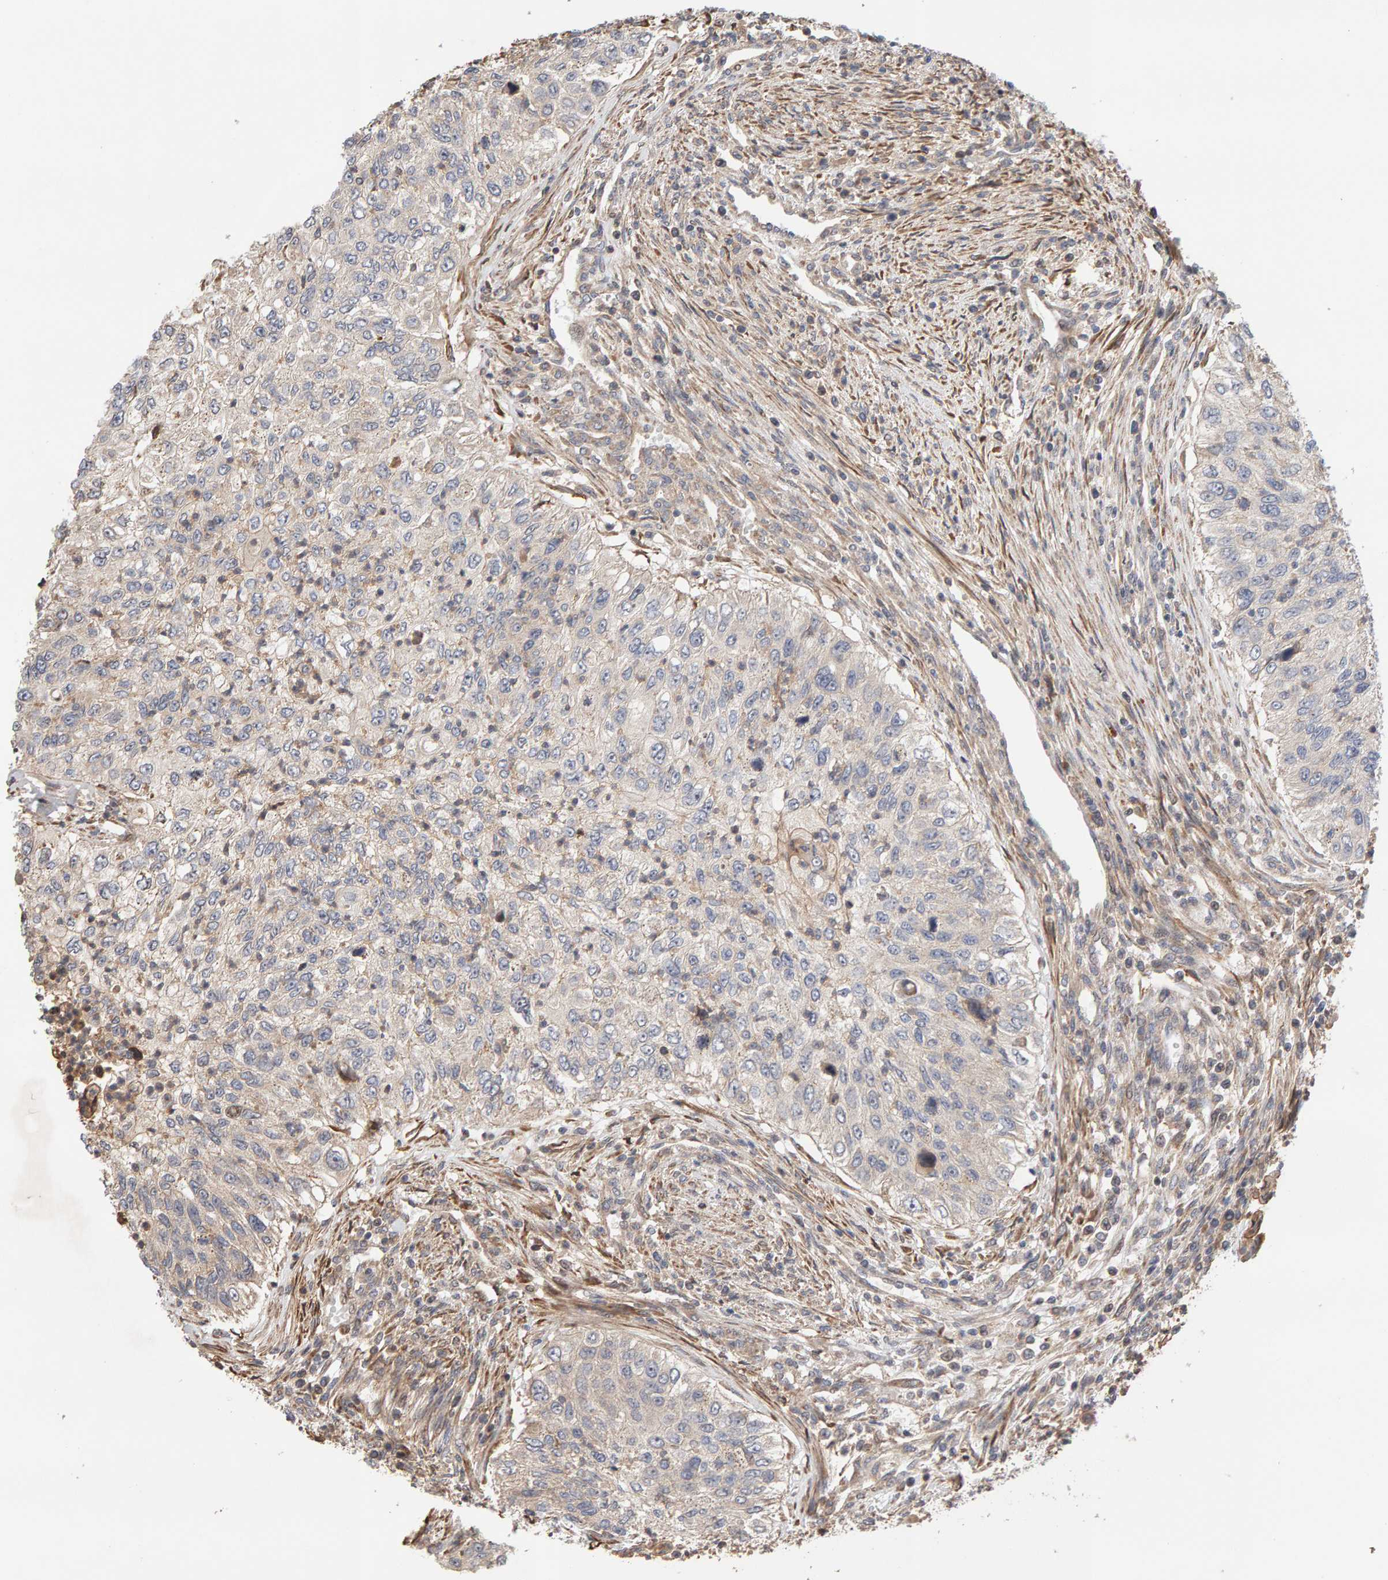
{"staining": {"intensity": "weak", "quantity": "<25%", "location": "cytoplasmic/membranous"}, "tissue": "urothelial cancer", "cell_type": "Tumor cells", "image_type": "cancer", "snomed": [{"axis": "morphology", "description": "Urothelial carcinoma, High grade"}, {"axis": "topography", "description": "Urinary bladder"}], "caption": "DAB (3,3'-diaminobenzidine) immunohistochemical staining of human urothelial cancer displays no significant positivity in tumor cells. Brightfield microscopy of immunohistochemistry stained with DAB (brown) and hematoxylin (blue), captured at high magnification.", "gene": "LZTS1", "patient": {"sex": "female", "age": 60}}